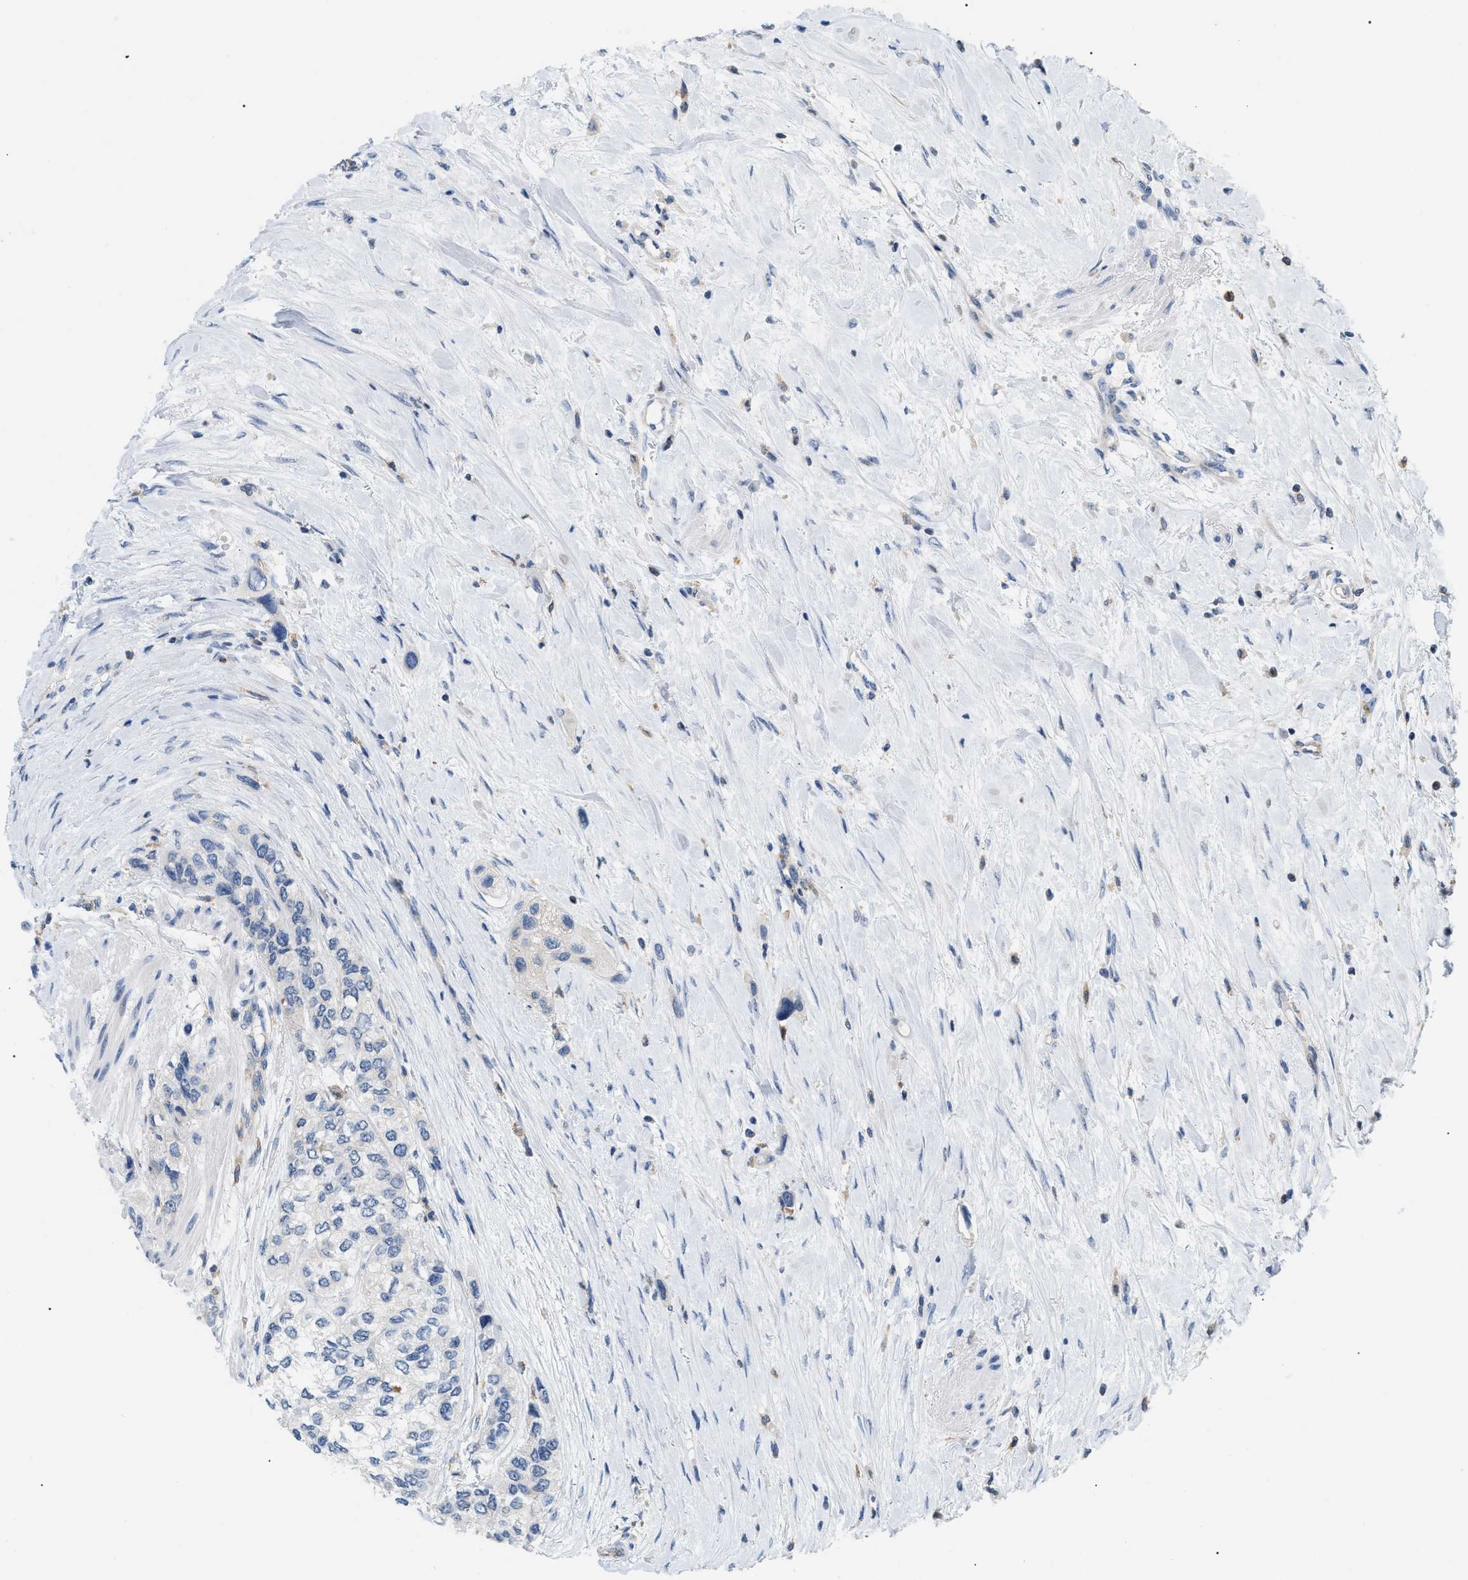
{"staining": {"intensity": "negative", "quantity": "none", "location": "none"}, "tissue": "urothelial cancer", "cell_type": "Tumor cells", "image_type": "cancer", "snomed": [{"axis": "morphology", "description": "Urothelial carcinoma, High grade"}, {"axis": "topography", "description": "Urinary bladder"}], "caption": "IHC of human high-grade urothelial carcinoma displays no expression in tumor cells. (DAB immunohistochemistry (IHC), high magnification).", "gene": "INPP5D", "patient": {"sex": "female", "age": 56}}